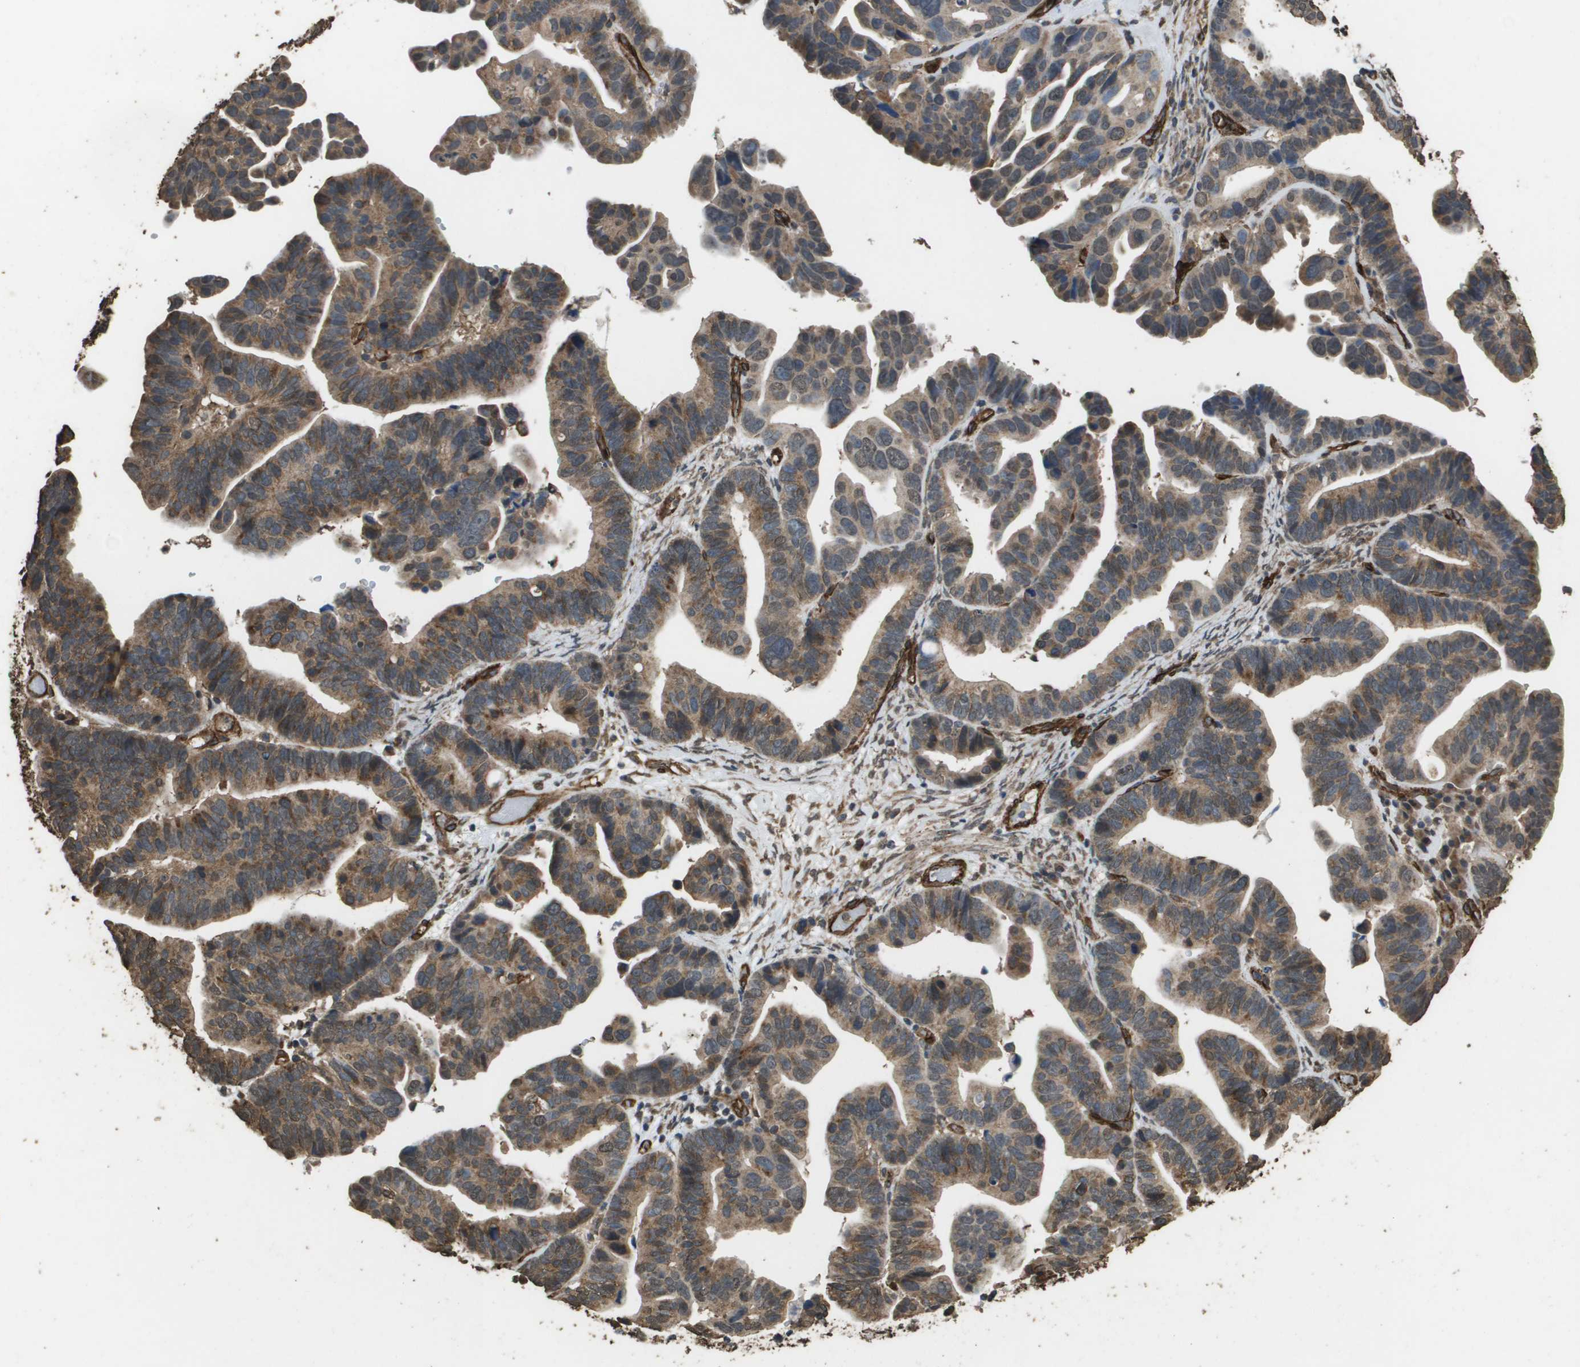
{"staining": {"intensity": "moderate", "quantity": ">75%", "location": "cytoplasmic/membranous,nuclear"}, "tissue": "ovarian cancer", "cell_type": "Tumor cells", "image_type": "cancer", "snomed": [{"axis": "morphology", "description": "Cystadenocarcinoma, serous, NOS"}, {"axis": "topography", "description": "Ovary"}], "caption": "This is an image of IHC staining of ovarian cancer (serous cystadenocarcinoma), which shows moderate positivity in the cytoplasmic/membranous and nuclear of tumor cells.", "gene": "AAMP", "patient": {"sex": "female", "age": 56}}